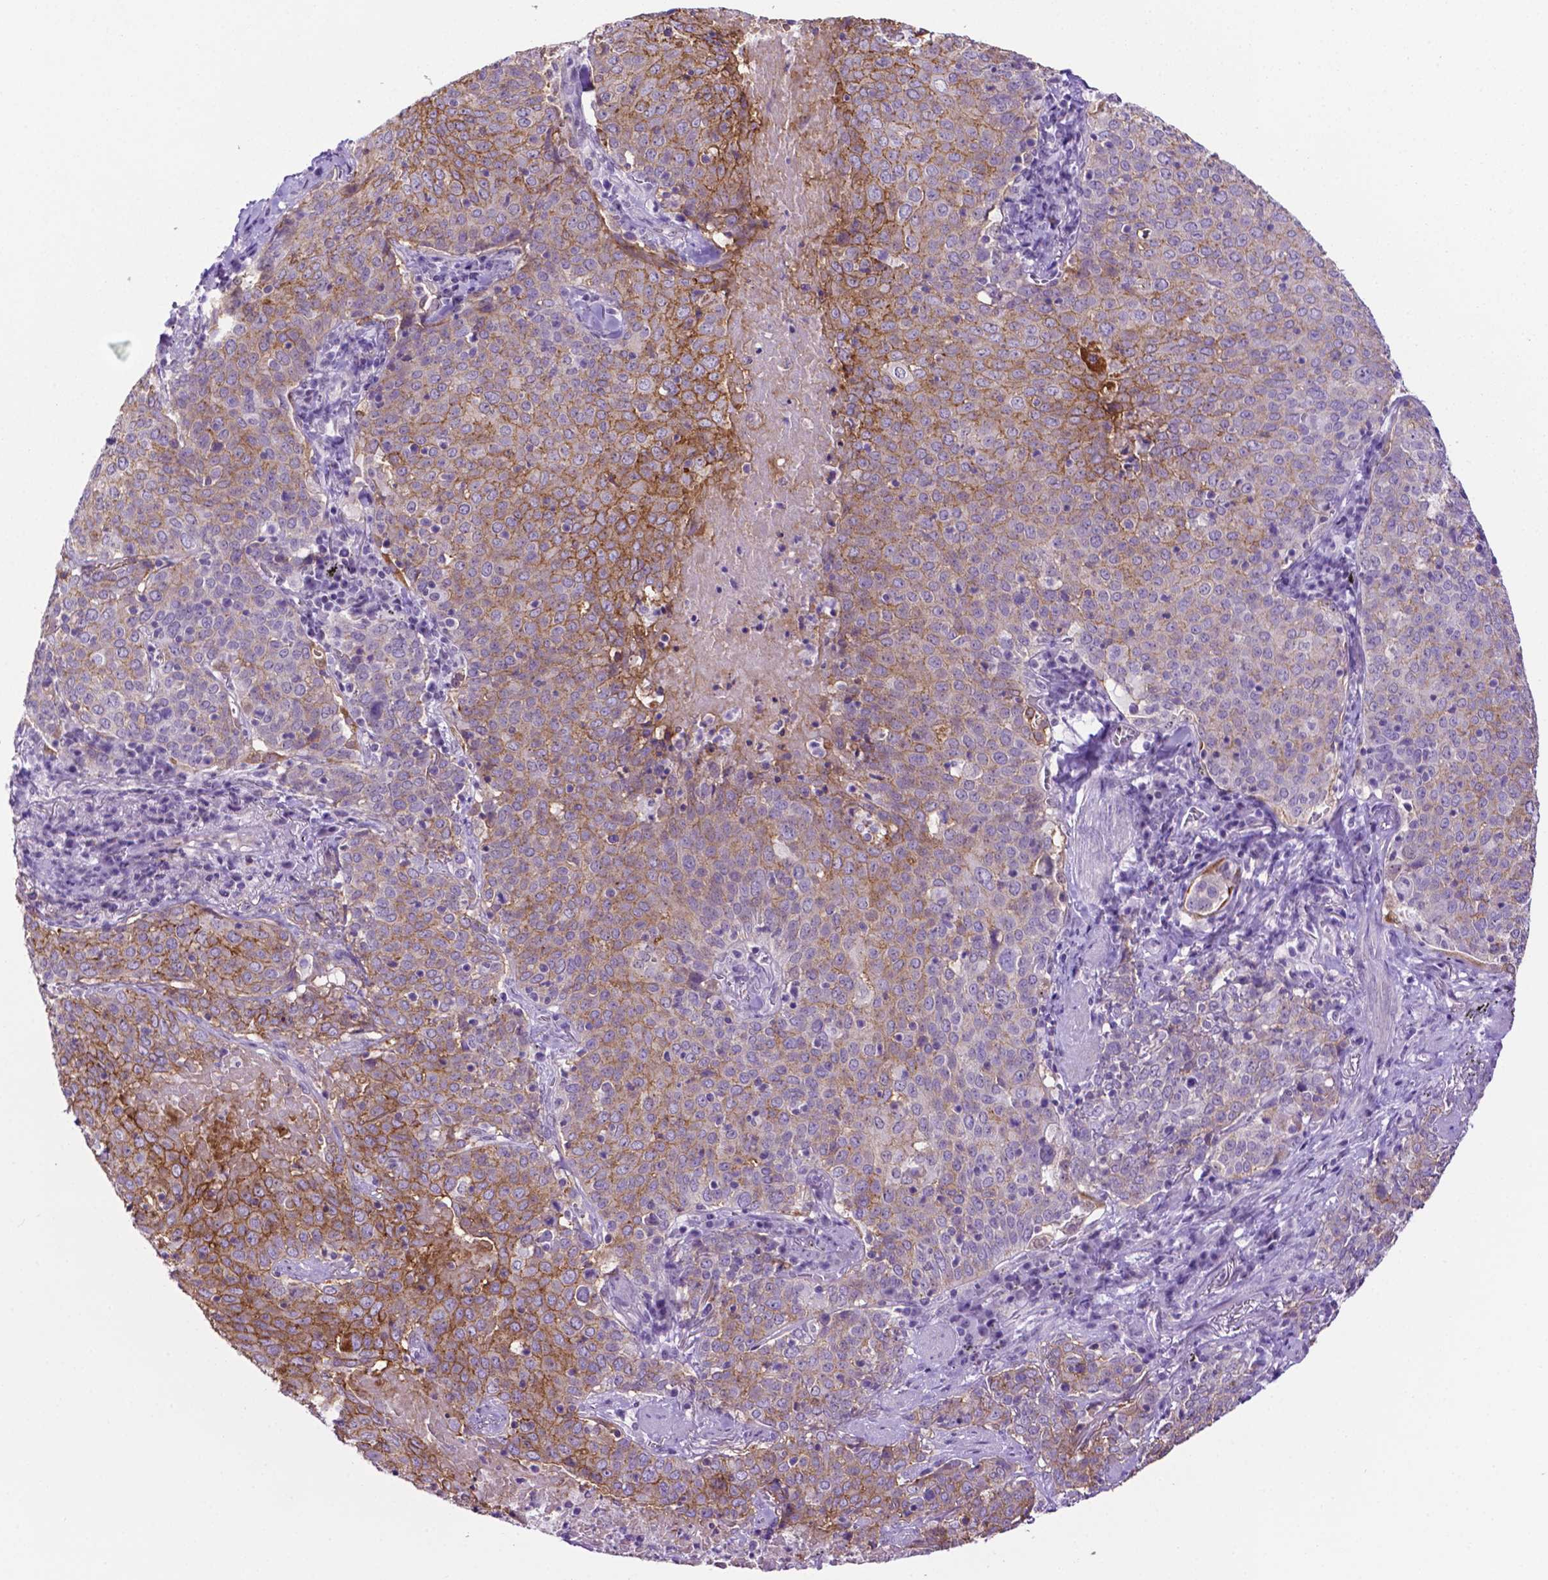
{"staining": {"intensity": "moderate", "quantity": "25%-75%", "location": "cytoplasmic/membranous"}, "tissue": "lung cancer", "cell_type": "Tumor cells", "image_type": "cancer", "snomed": [{"axis": "morphology", "description": "Squamous cell carcinoma, NOS"}, {"axis": "topography", "description": "Lung"}], "caption": "Protein analysis of lung cancer (squamous cell carcinoma) tissue shows moderate cytoplasmic/membranous expression in about 25%-75% of tumor cells.", "gene": "TACSTD2", "patient": {"sex": "male", "age": 82}}